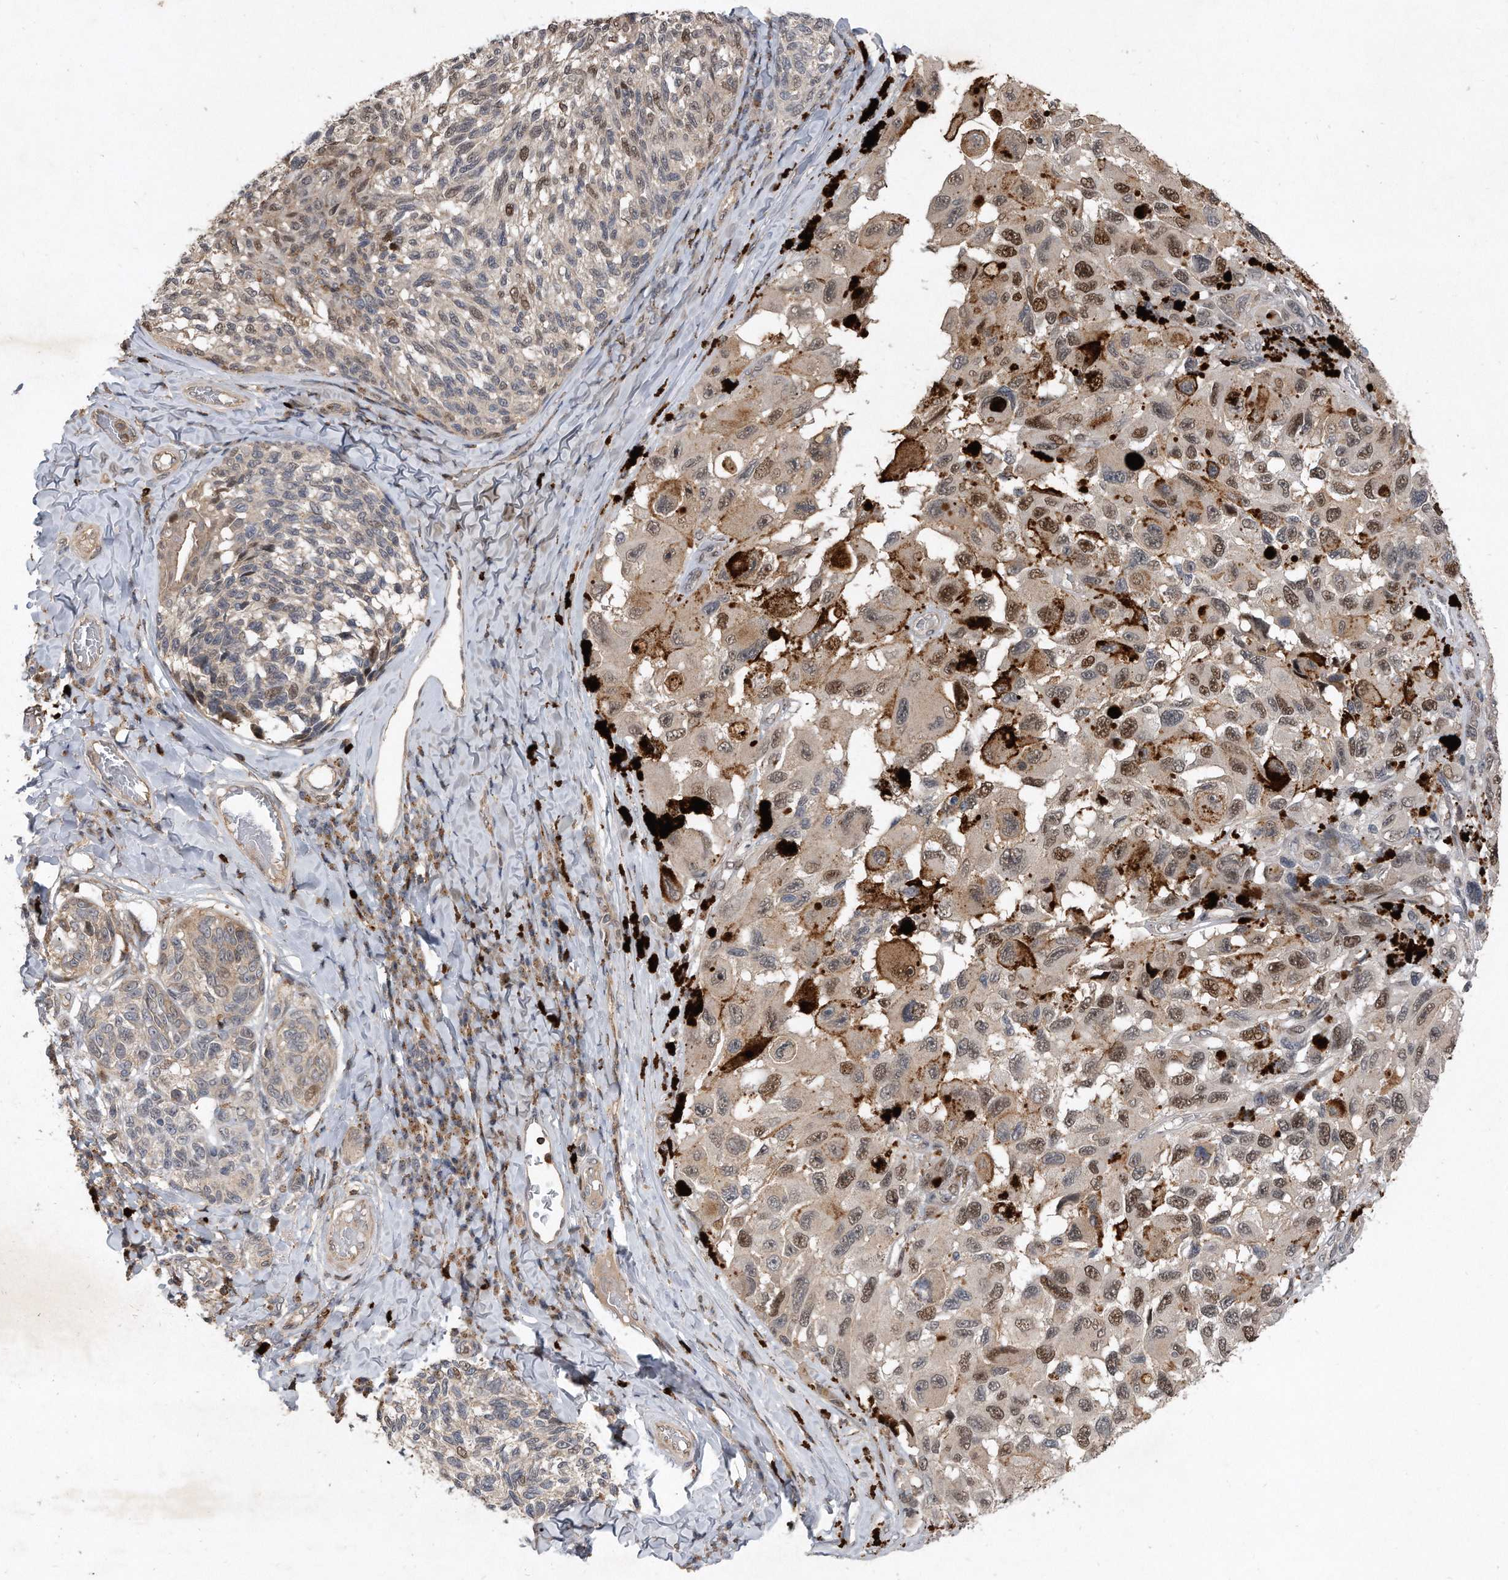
{"staining": {"intensity": "moderate", "quantity": "25%-75%", "location": "nuclear"}, "tissue": "melanoma", "cell_type": "Tumor cells", "image_type": "cancer", "snomed": [{"axis": "morphology", "description": "Malignant melanoma, NOS"}, {"axis": "topography", "description": "Skin"}], "caption": "There is medium levels of moderate nuclear positivity in tumor cells of malignant melanoma, as demonstrated by immunohistochemical staining (brown color).", "gene": "PGBD2", "patient": {"sex": "female", "age": 73}}